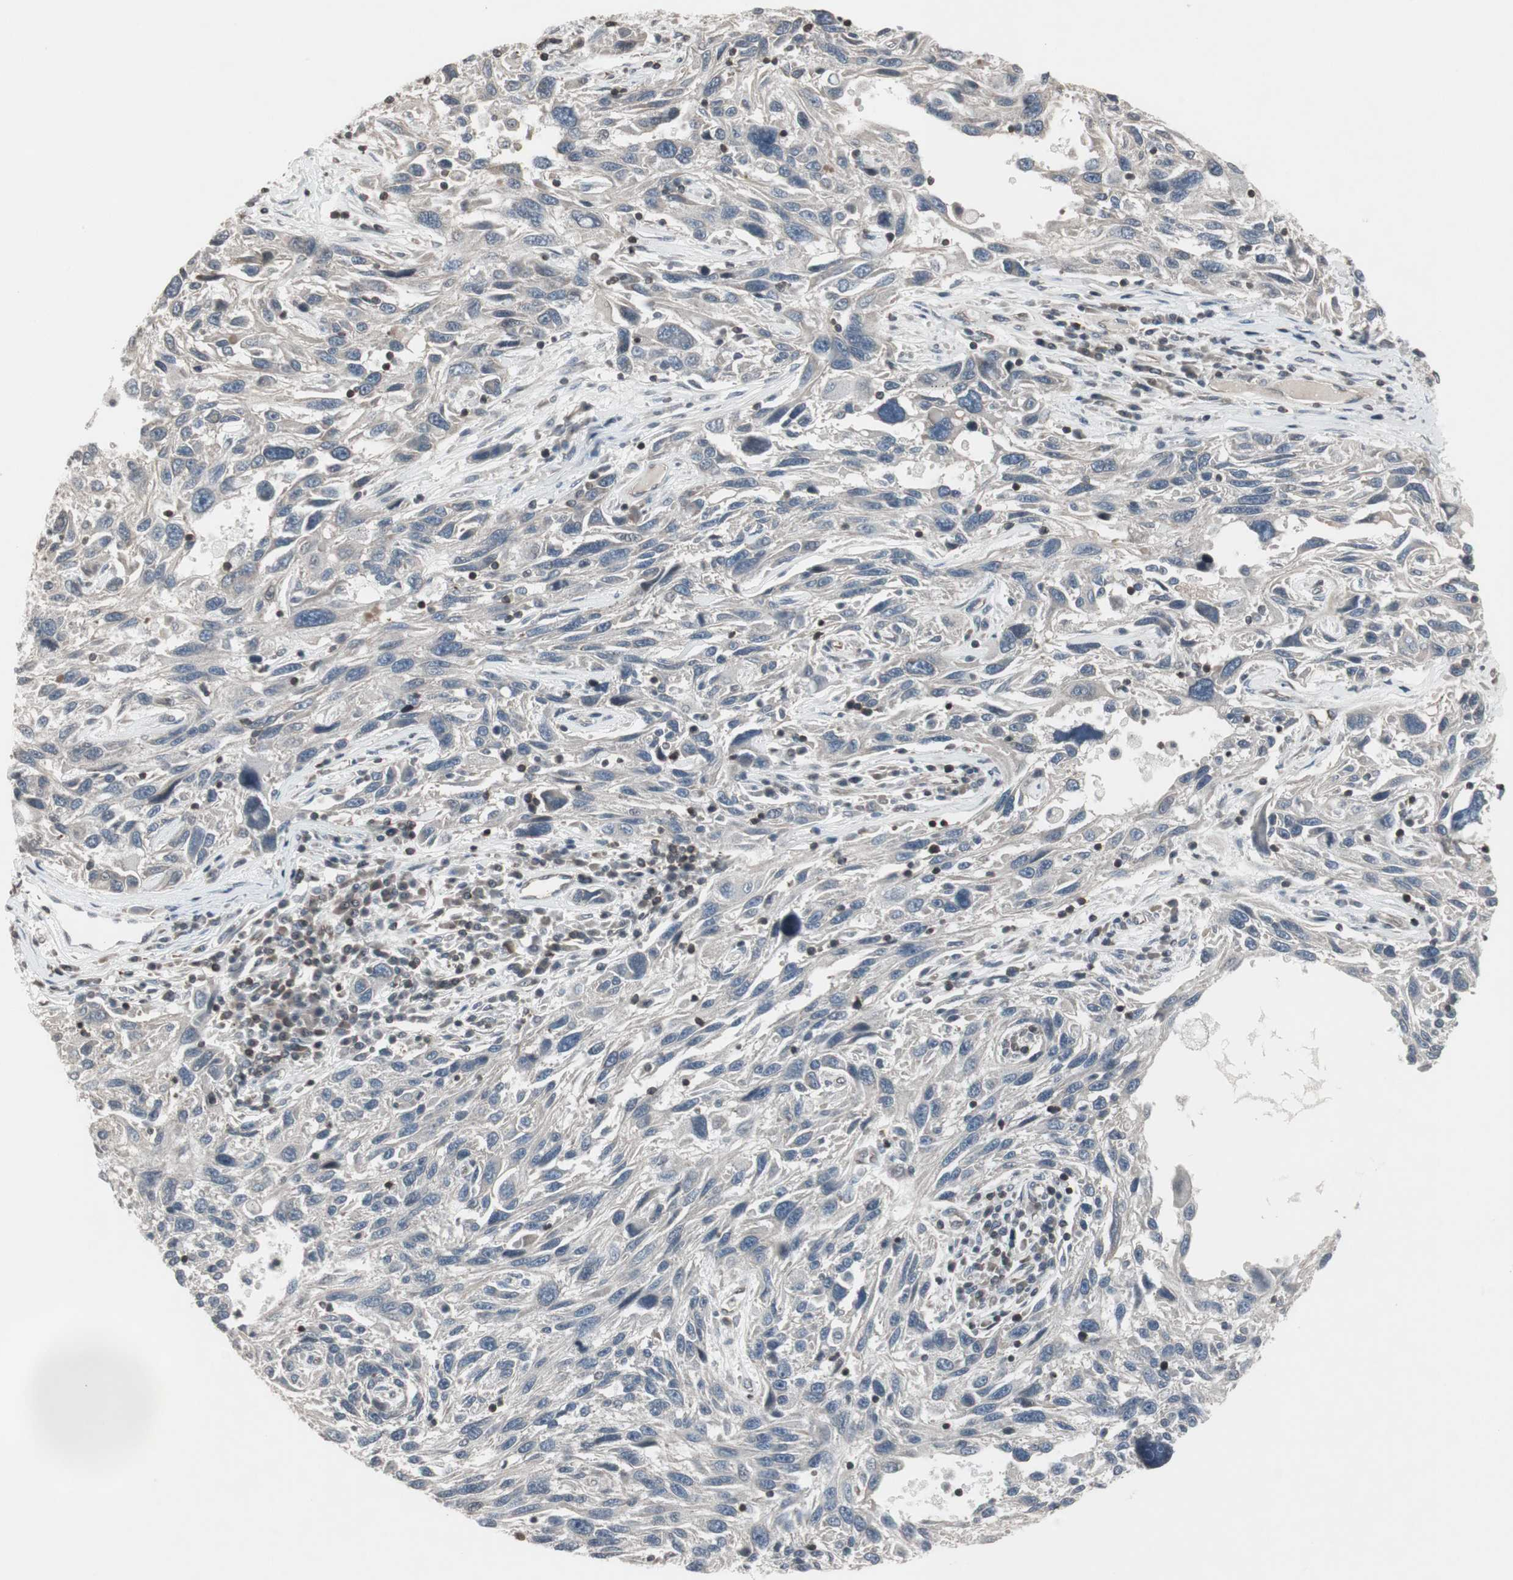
{"staining": {"intensity": "negative", "quantity": "none", "location": "none"}, "tissue": "melanoma", "cell_type": "Tumor cells", "image_type": "cancer", "snomed": [{"axis": "morphology", "description": "Malignant melanoma, NOS"}, {"axis": "topography", "description": "Skin"}], "caption": "Micrograph shows no significant protein expression in tumor cells of malignant melanoma. (IHC, brightfield microscopy, high magnification).", "gene": "ARHGEF1", "patient": {"sex": "male", "age": 53}}